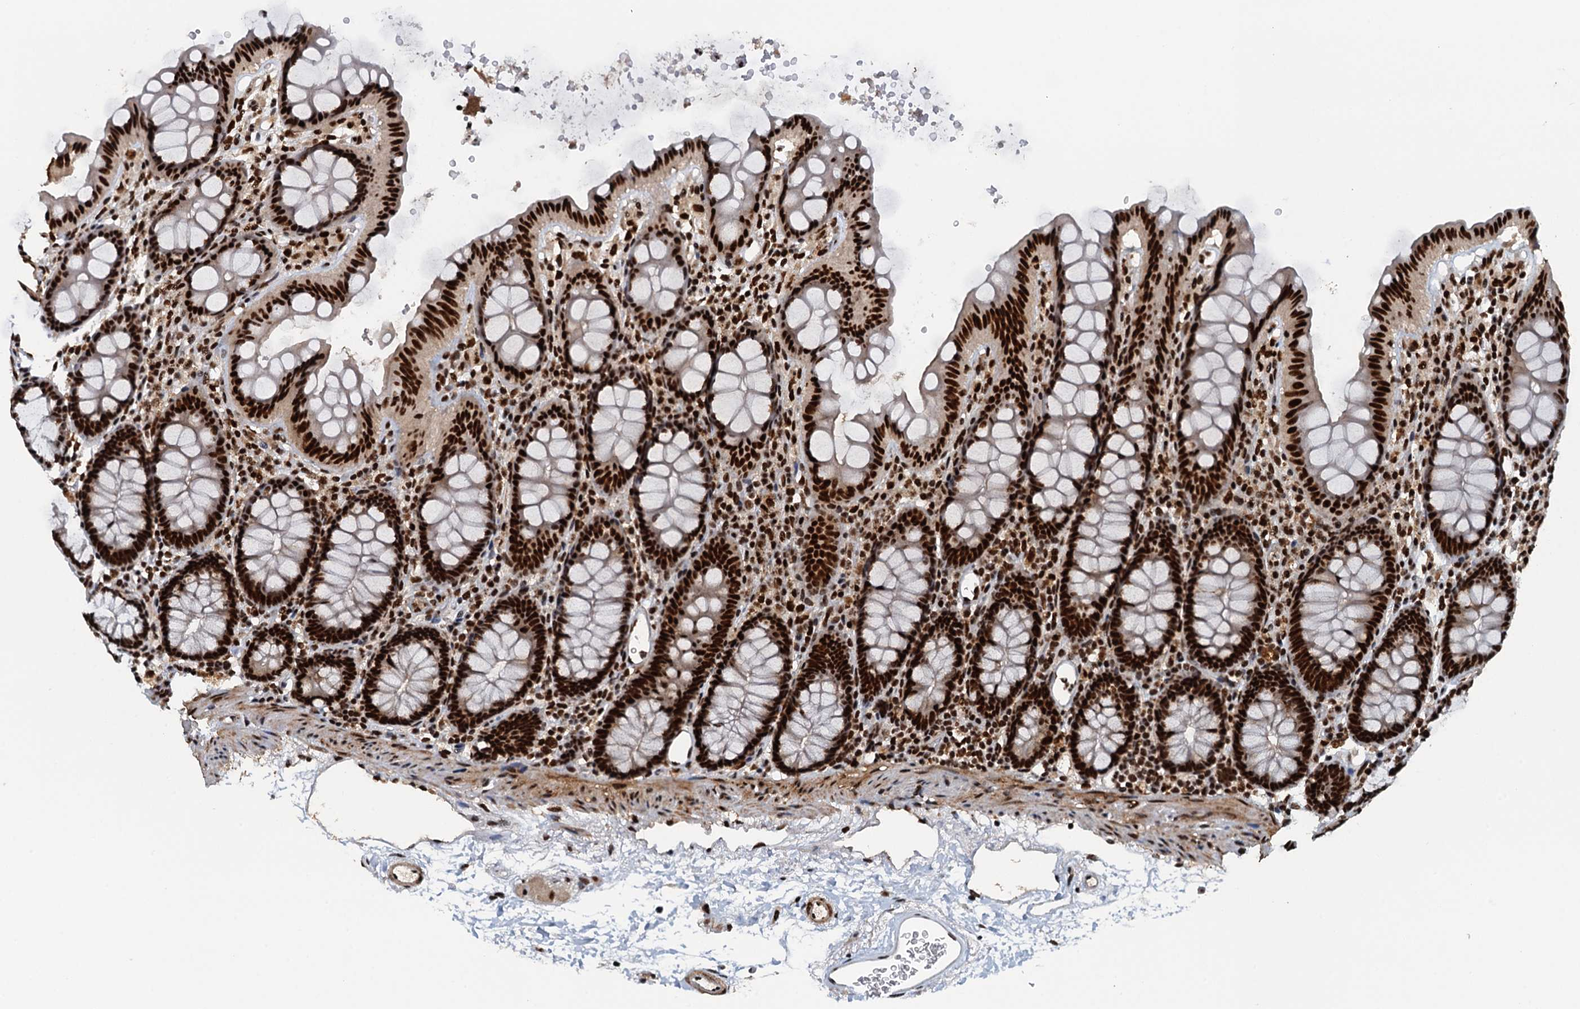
{"staining": {"intensity": "strong", "quantity": ">75%", "location": "nuclear"}, "tissue": "colon", "cell_type": "Endothelial cells", "image_type": "normal", "snomed": [{"axis": "morphology", "description": "Normal tissue, NOS"}, {"axis": "topography", "description": "Colon"}], "caption": "An image of colon stained for a protein demonstrates strong nuclear brown staining in endothelial cells. Nuclei are stained in blue.", "gene": "ZC3H18", "patient": {"sex": "male", "age": 75}}